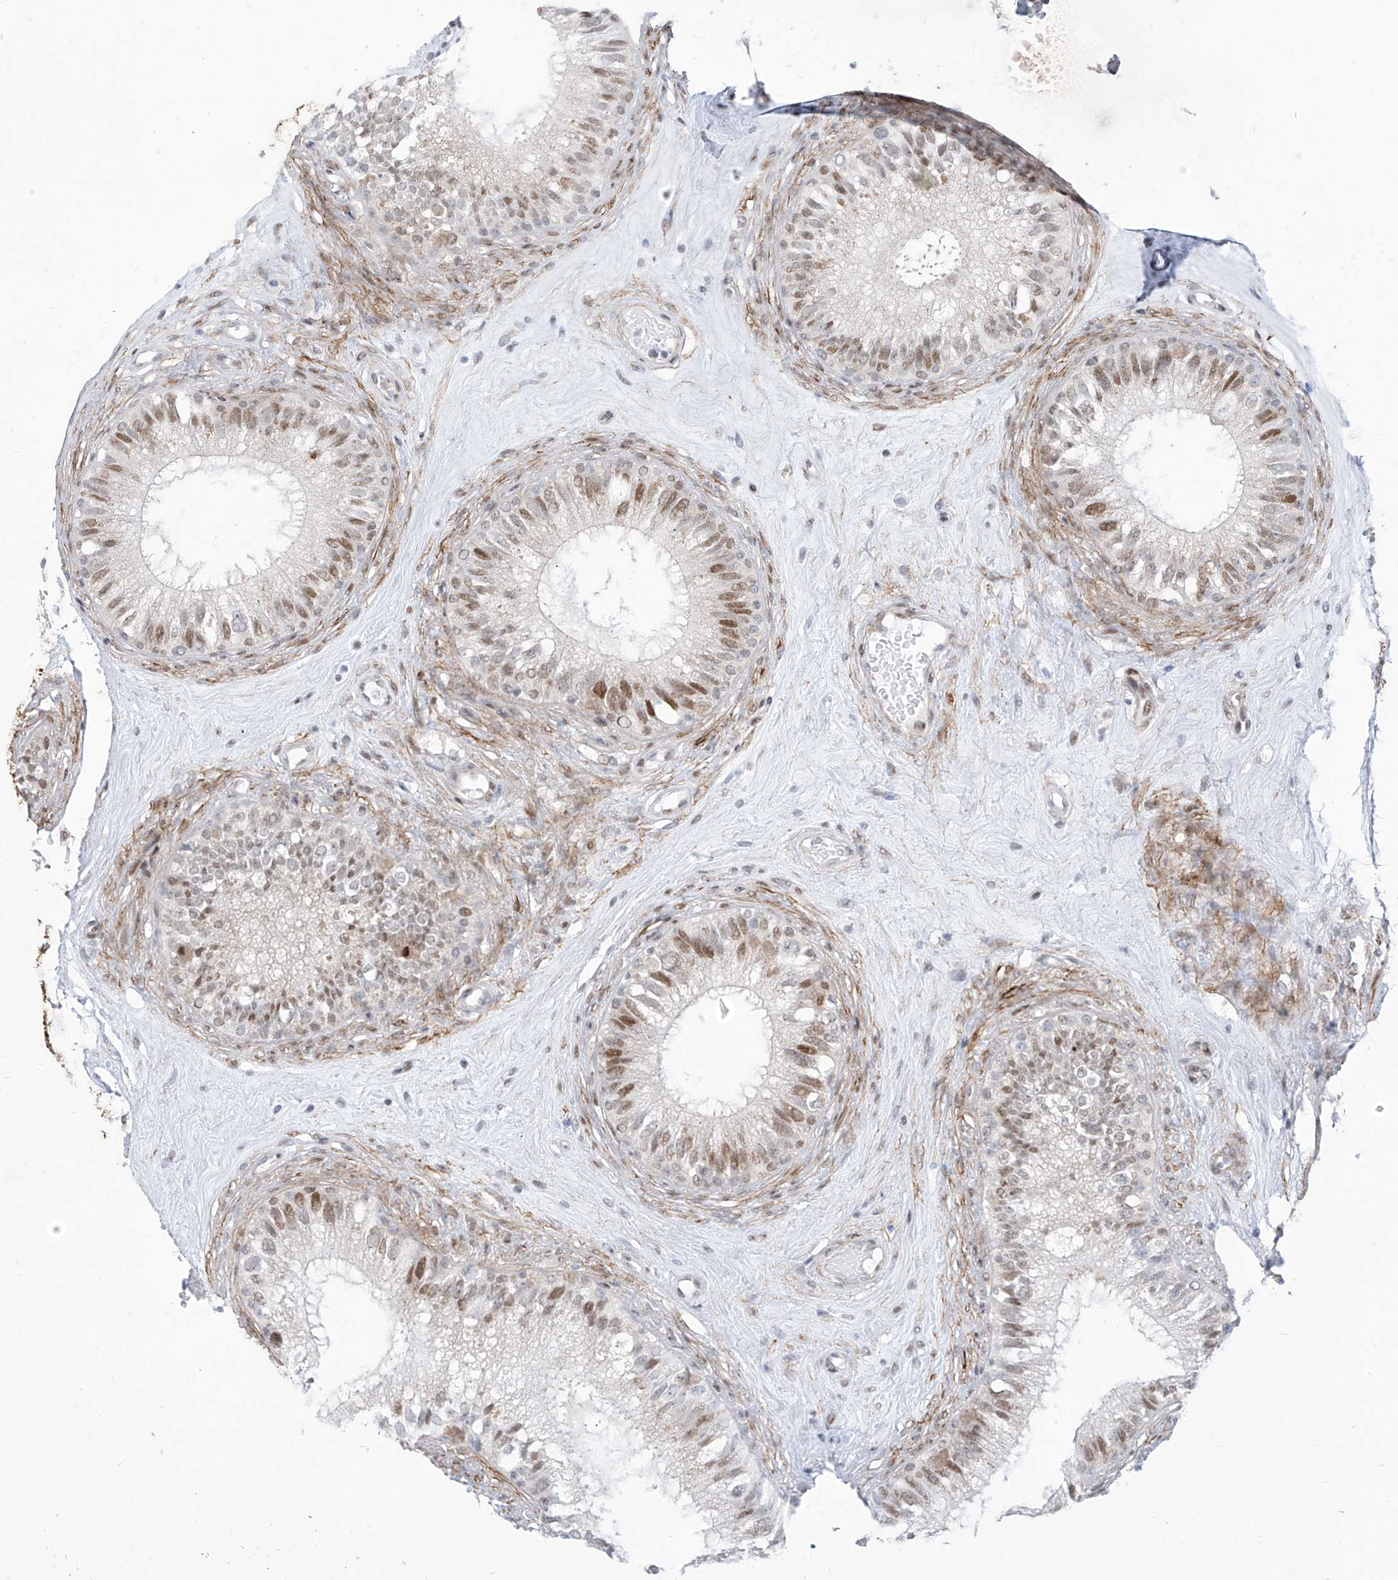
{"staining": {"intensity": "moderate", "quantity": "25%-75%", "location": "cytoplasmic/membranous,nuclear"}, "tissue": "epididymis", "cell_type": "Glandular cells", "image_type": "normal", "snomed": [{"axis": "morphology", "description": "Normal tissue, NOS"}, {"axis": "topography", "description": "Epididymis"}], "caption": "Brown immunohistochemical staining in normal epididymis exhibits moderate cytoplasmic/membranous,nuclear expression in approximately 25%-75% of glandular cells.", "gene": "LIN9", "patient": {"sex": "male", "age": 71}}